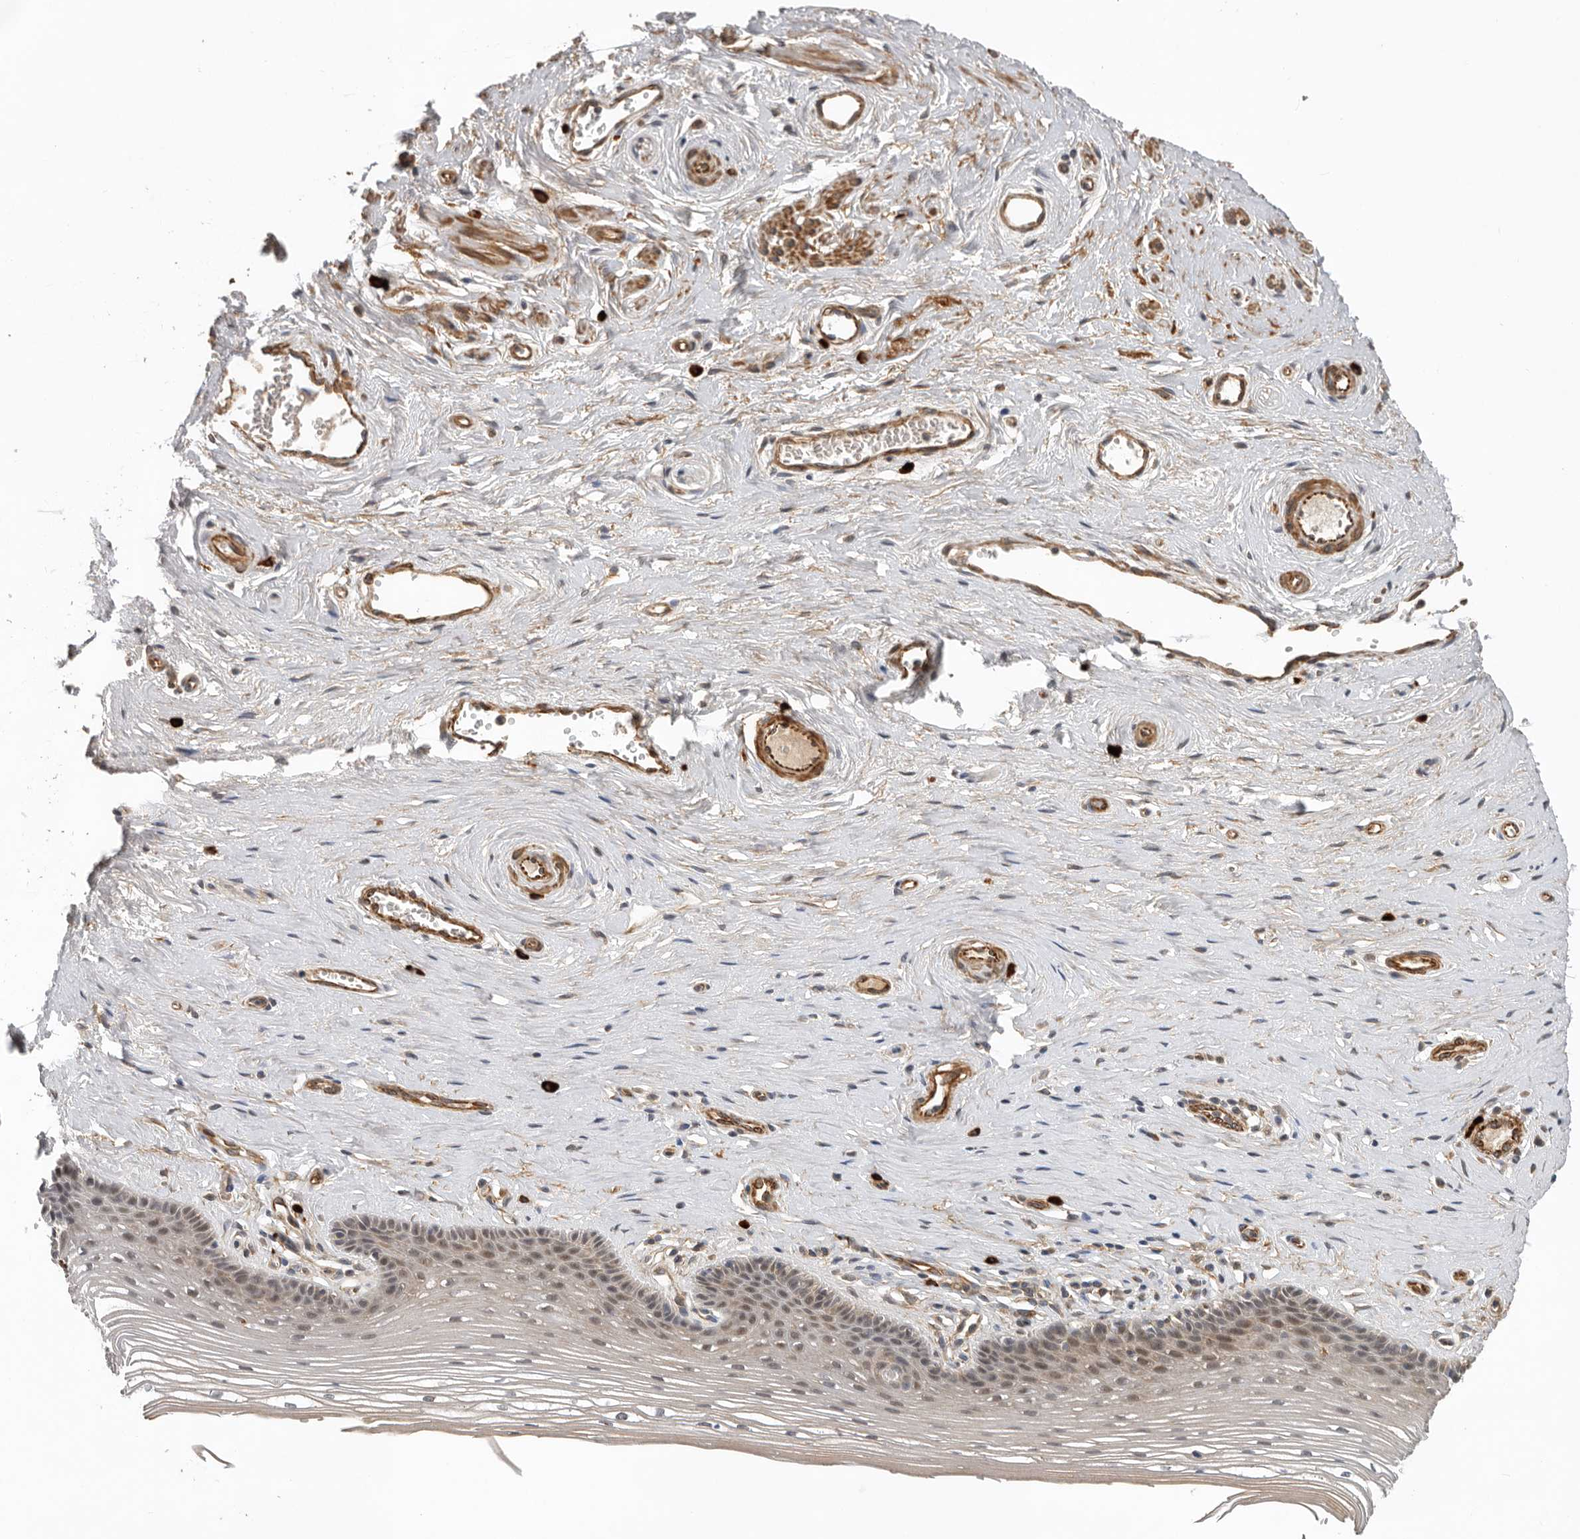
{"staining": {"intensity": "weak", "quantity": "25%-75%", "location": "cytoplasmic/membranous,nuclear"}, "tissue": "vagina", "cell_type": "Squamous epithelial cells", "image_type": "normal", "snomed": [{"axis": "morphology", "description": "Normal tissue, NOS"}, {"axis": "topography", "description": "Vagina"}], "caption": "Squamous epithelial cells display low levels of weak cytoplasmic/membranous,nuclear positivity in approximately 25%-75% of cells in benign vagina.", "gene": "RNF157", "patient": {"sex": "female", "age": 46}}